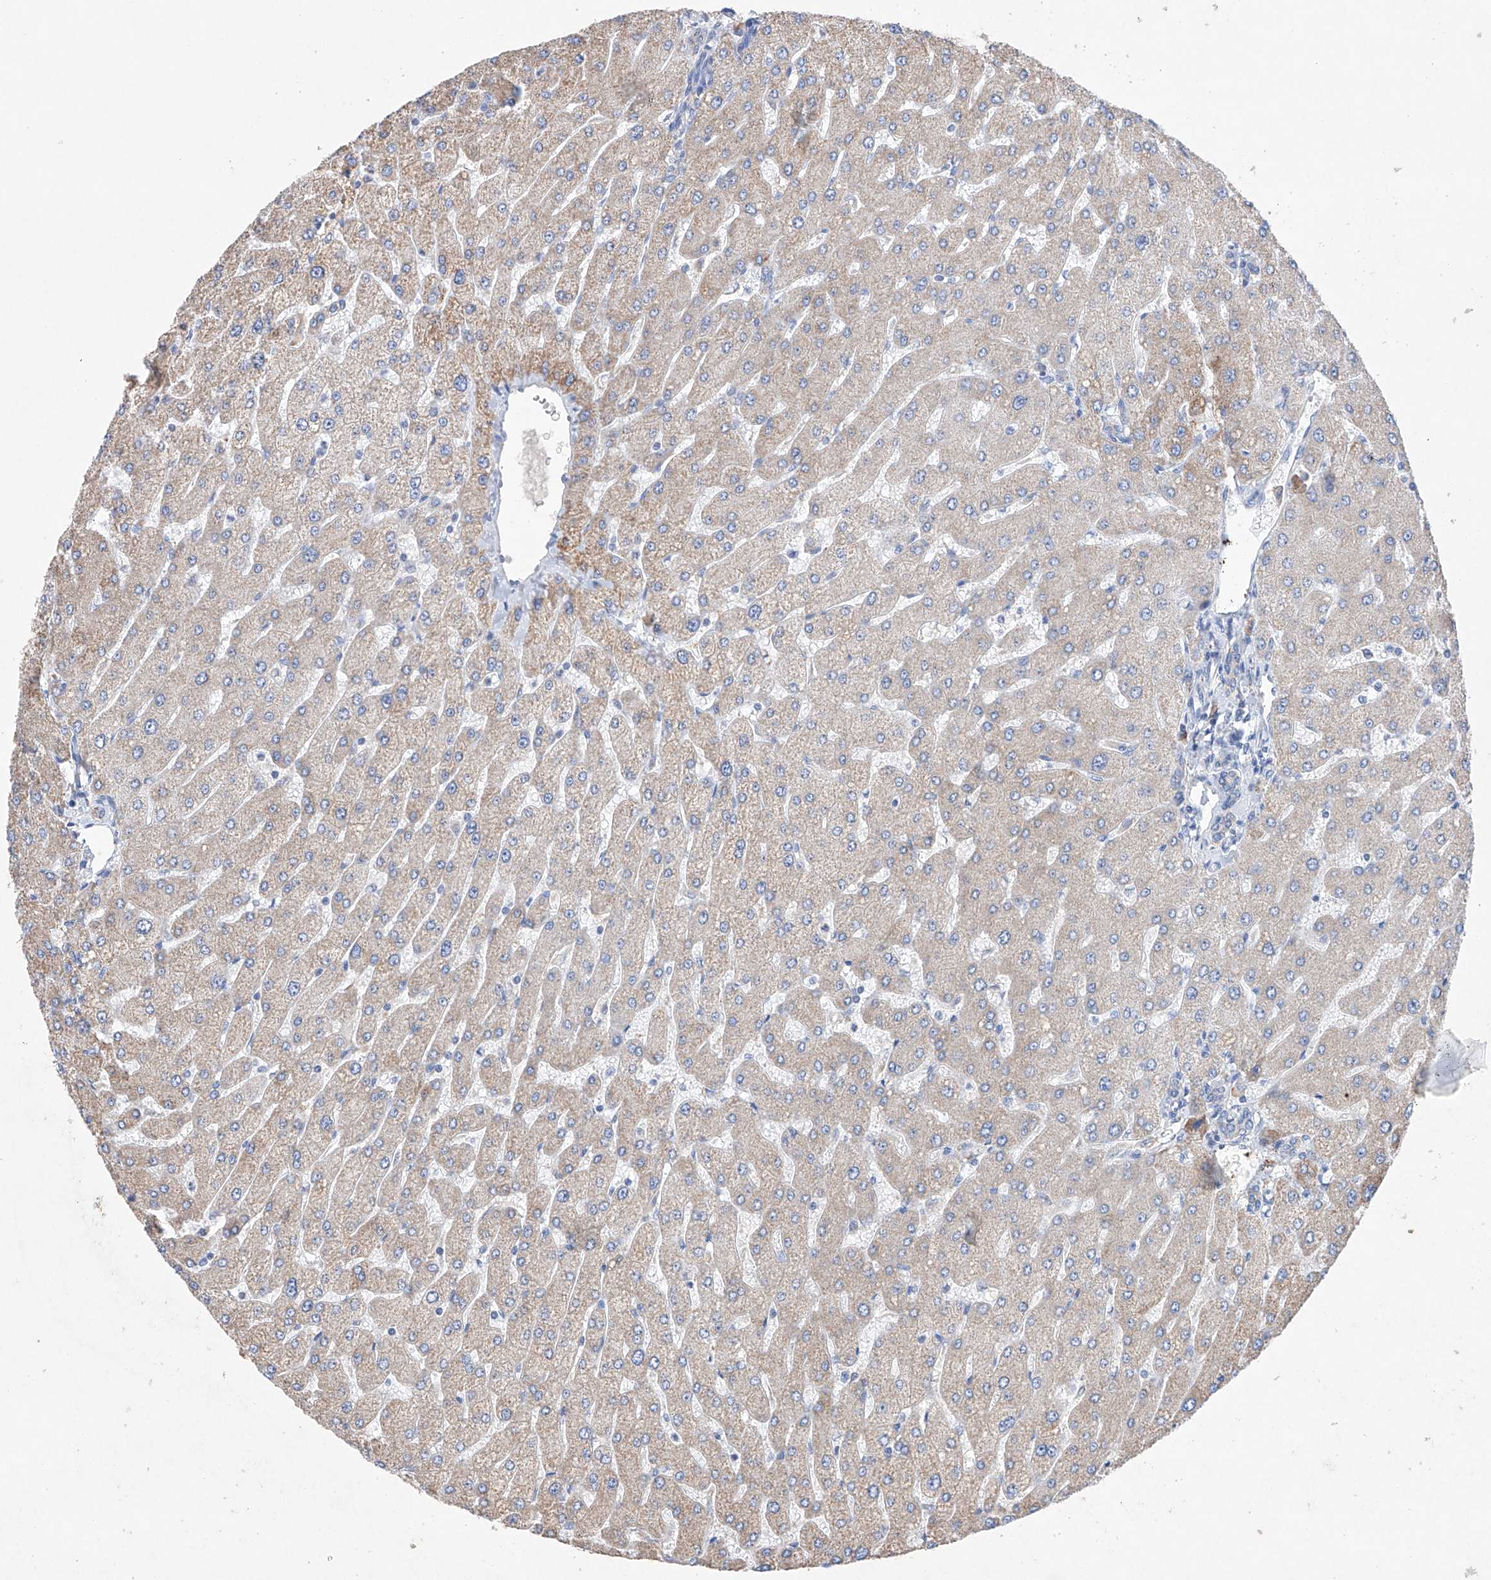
{"staining": {"intensity": "weak", "quantity": "25%-75%", "location": "cytoplasmic/membranous"}, "tissue": "liver", "cell_type": "Cholangiocytes", "image_type": "normal", "snomed": [{"axis": "morphology", "description": "Normal tissue, NOS"}, {"axis": "topography", "description": "Liver"}], "caption": "Weak cytoplasmic/membranous staining is seen in approximately 25%-75% of cholangiocytes in normal liver.", "gene": "NRROS", "patient": {"sex": "male", "age": 55}}